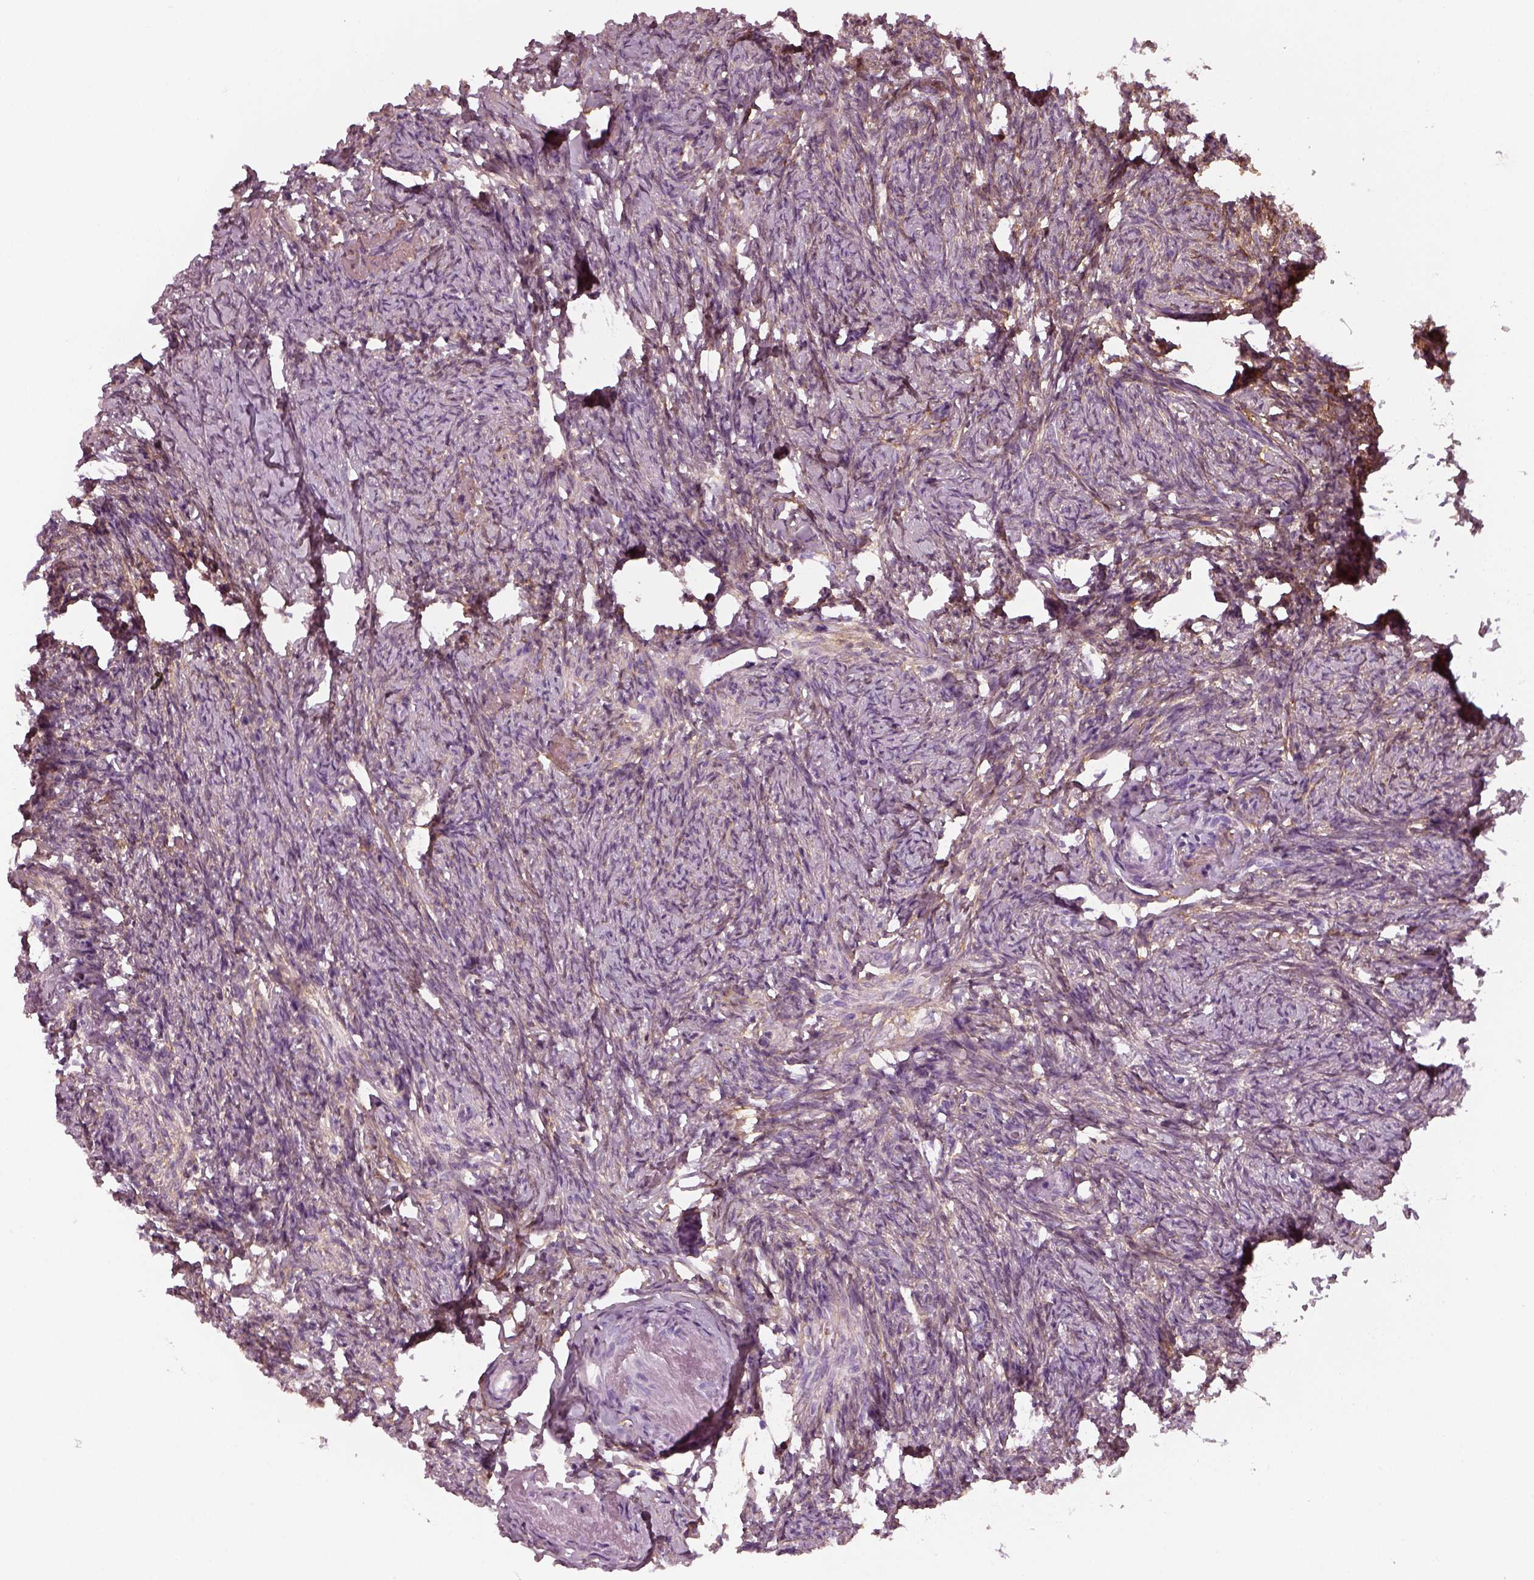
{"staining": {"intensity": "negative", "quantity": "none", "location": "none"}, "tissue": "ovary", "cell_type": "Follicle cells", "image_type": "normal", "snomed": [{"axis": "morphology", "description": "Normal tissue, NOS"}, {"axis": "topography", "description": "Ovary"}], "caption": "Immunohistochemistry of unremarkable human ovary exhibits no expression in follicle cells. Nuclei are stained in blue.", "gene": "TRIM69", "patient": {"sex": "female", "age": 72}}